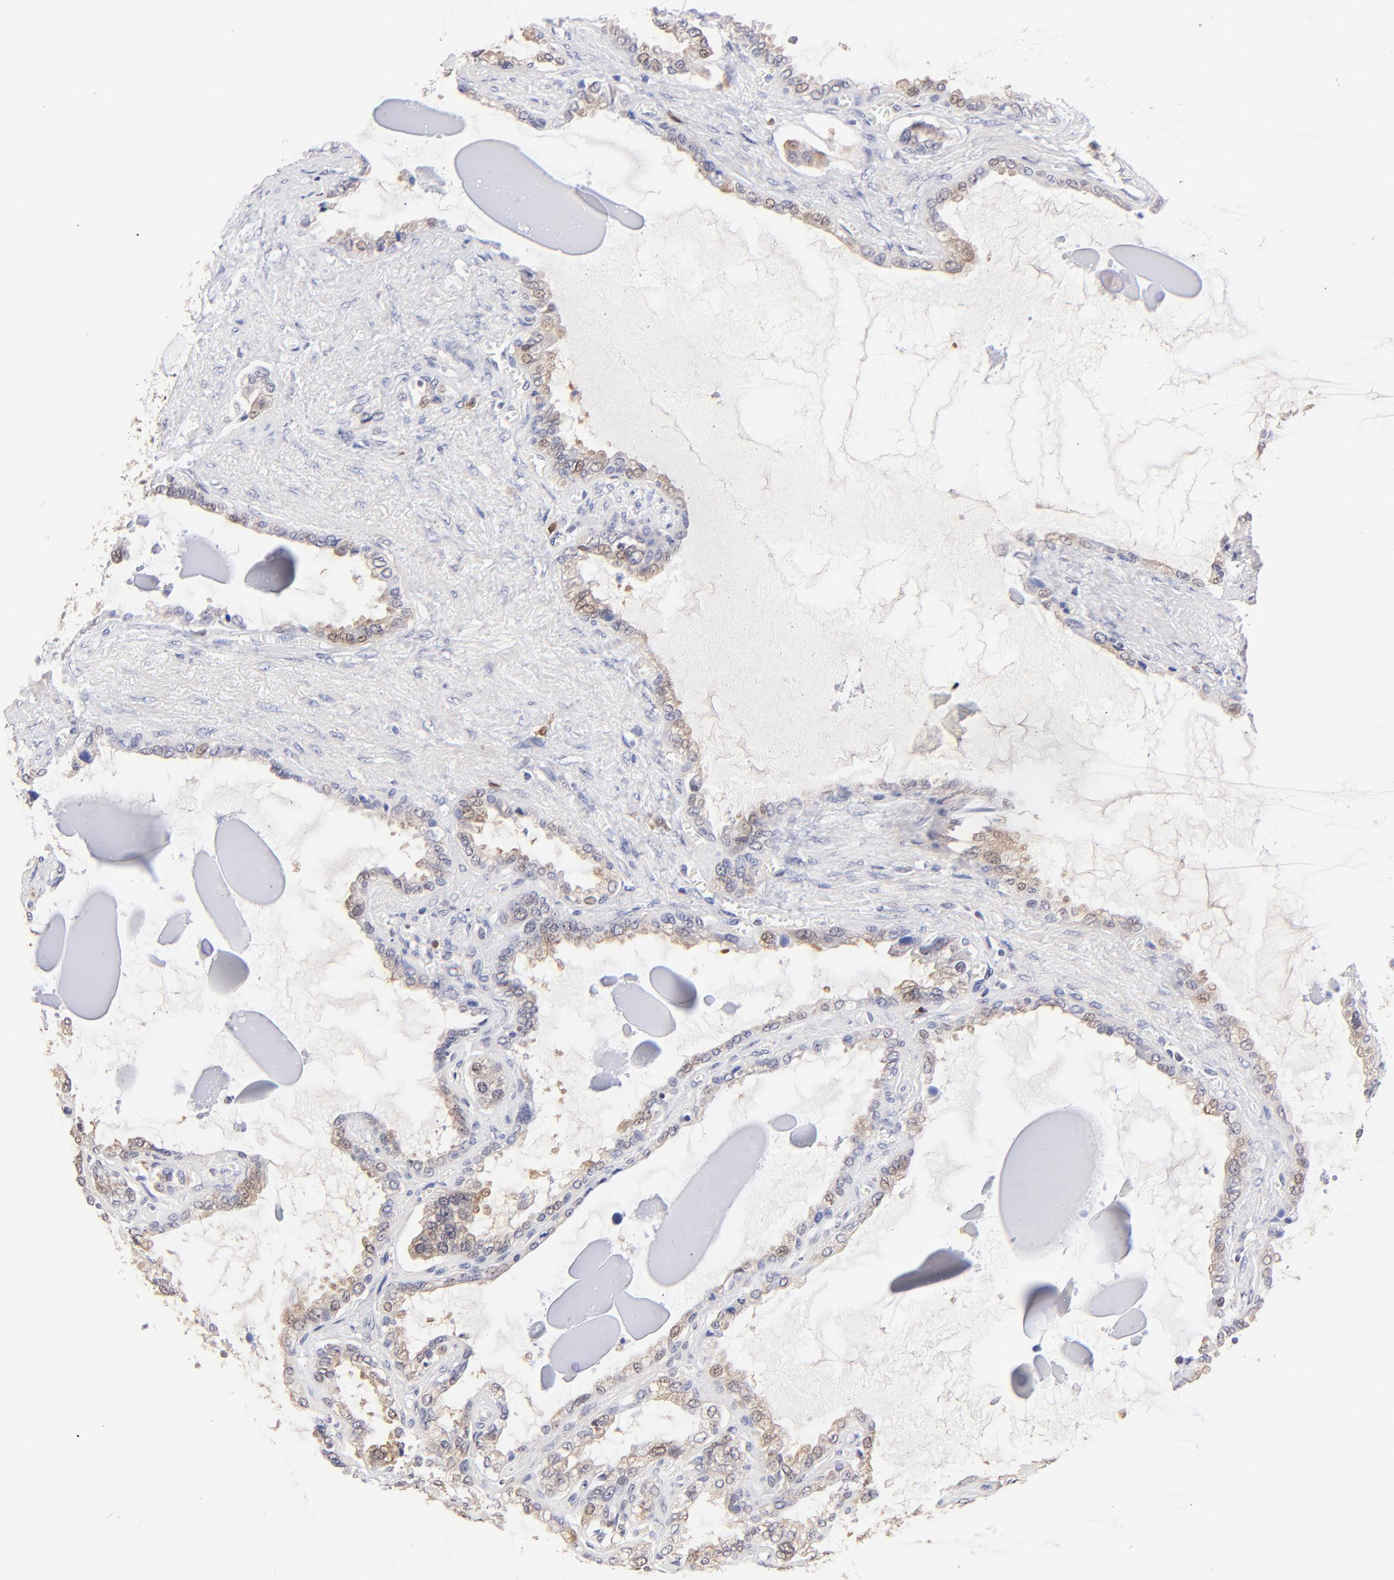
{"staining": {"intensity": "weak", "quantity": "<25%", "location": "nuclear"}, "tissue": "seminal vesicle", "cell_type": "Glandular cells", "image_type": "normal", "snomed": [{"axis": "morphology", "description": "Normal tissue, NOS"}, {"axis": "morphology", "description": "Inflammation, NOS"}, {"axis": "topography", "description": "Urinary bladder"}, {"axis": "topography", "description": "Prostate"}, {"axis": "topography", "description": "Seminal veicle"}], "caption": "Immunohistochemistry (IHC) micrograph of benign human seminal vesicle stained for a protein (brown), which displays no staining in glandular cells. The staining was performed using DAB to visualize the protein expression in brown, while the nuclei were stained in blue with hematoxylin (Magnification: 20x).", "gene": "ZNF155", "patient": {"sex": "male", "age": 82}}